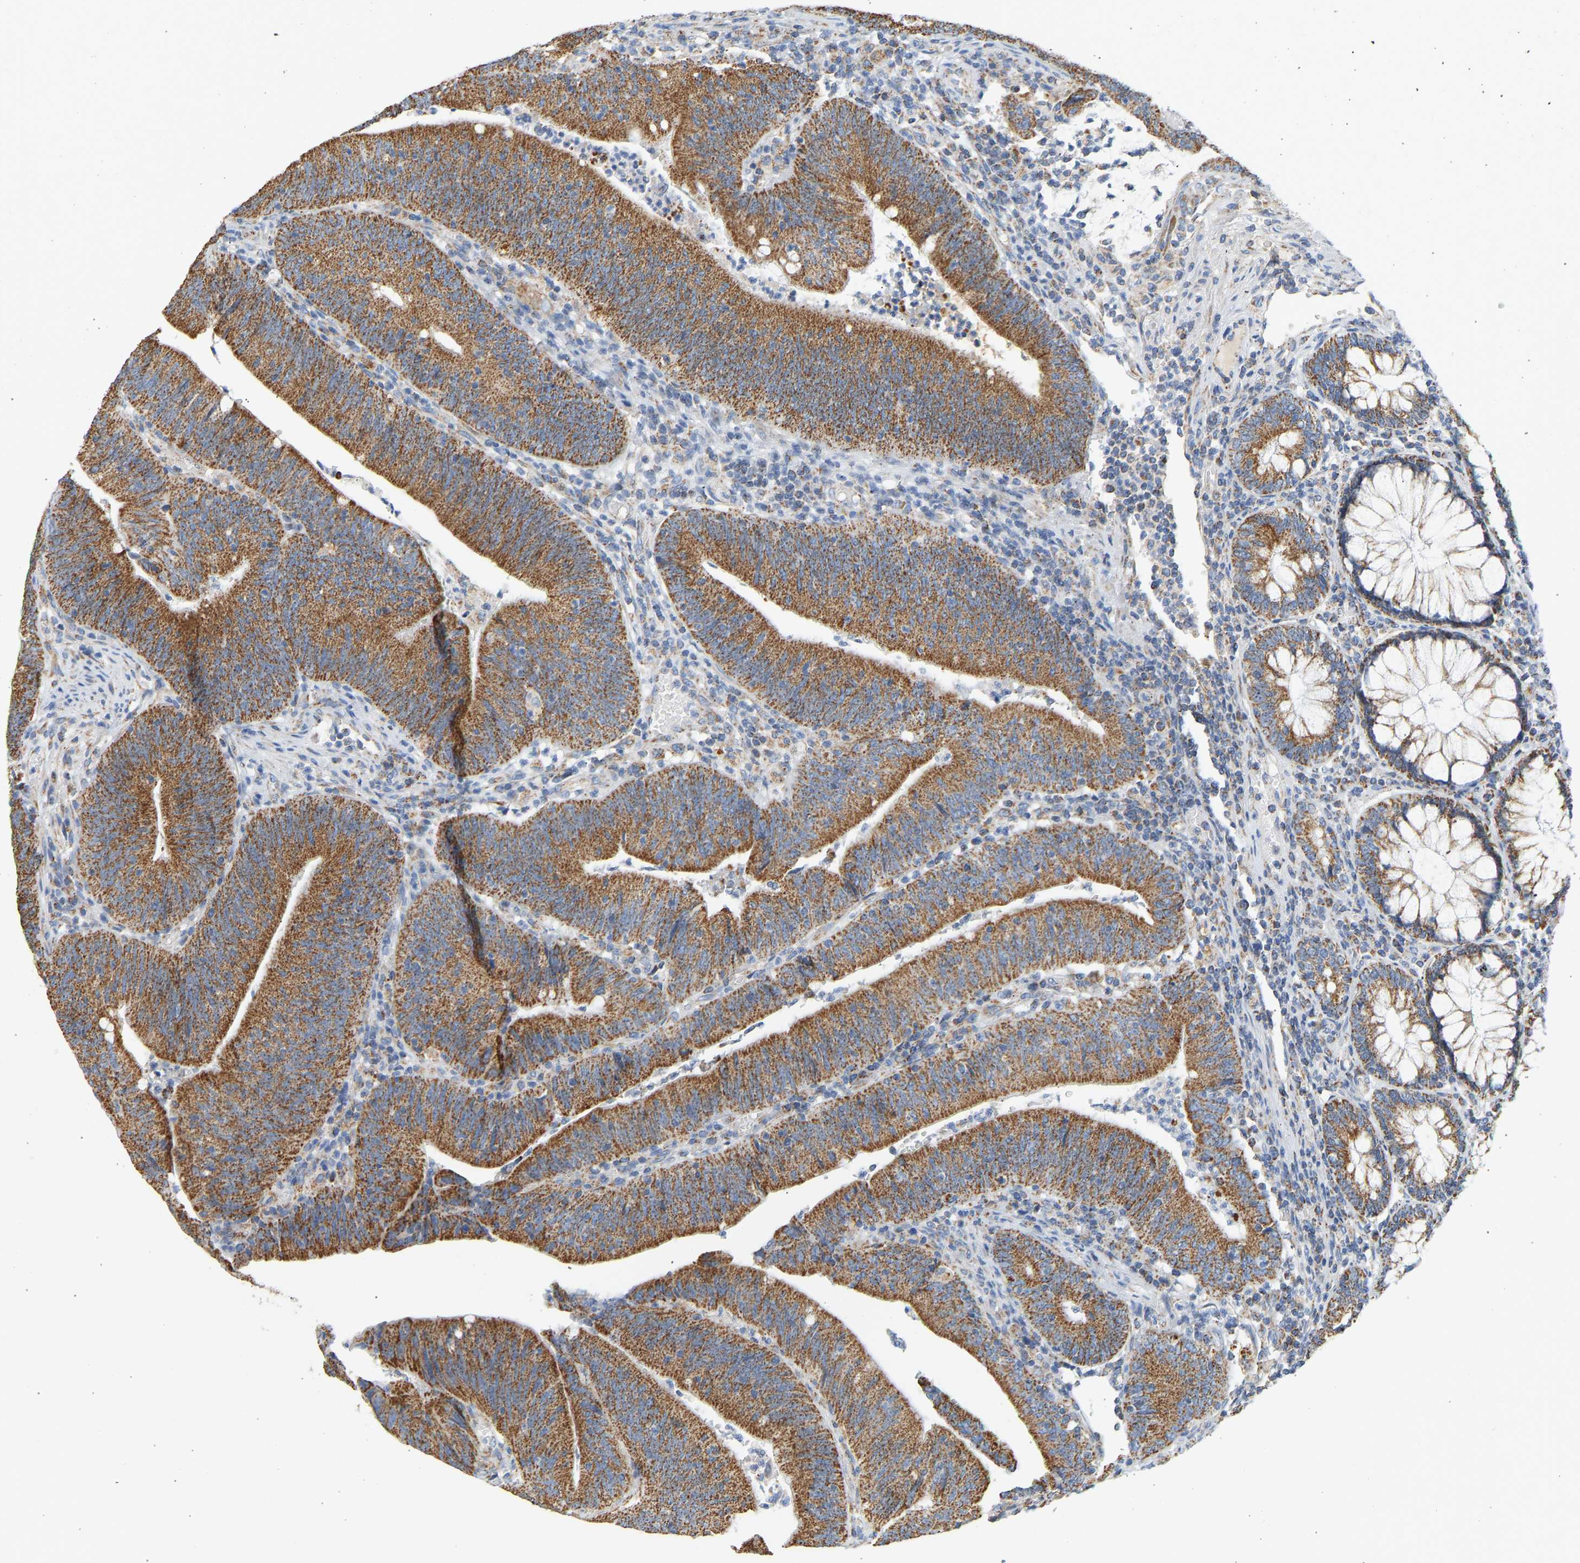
{"staining": {"intensity": "moderate", "quantity": ">75%", "location": "cytoplasmic/membranous"}, "tissue": "colorectal cancer", "cell_type": "Tumor cells", "image_type": "cancer", "snomed": [{"axis": "morphology", "description": "Normal tissue, NOS"}, {"axis": "morphology", "description": "Adenocarcinoma, NOS"}, {"axis": "topography", "description": "Rectum"}], "caption": "Protein staining displays moderate cytoplasmic/membranous positivity in approximately >75% of tumor cells in colorectal cancer (adenocarcinoma).", "gene": "GRPEL2", "patient": {"sex": "female", "age": 66}}